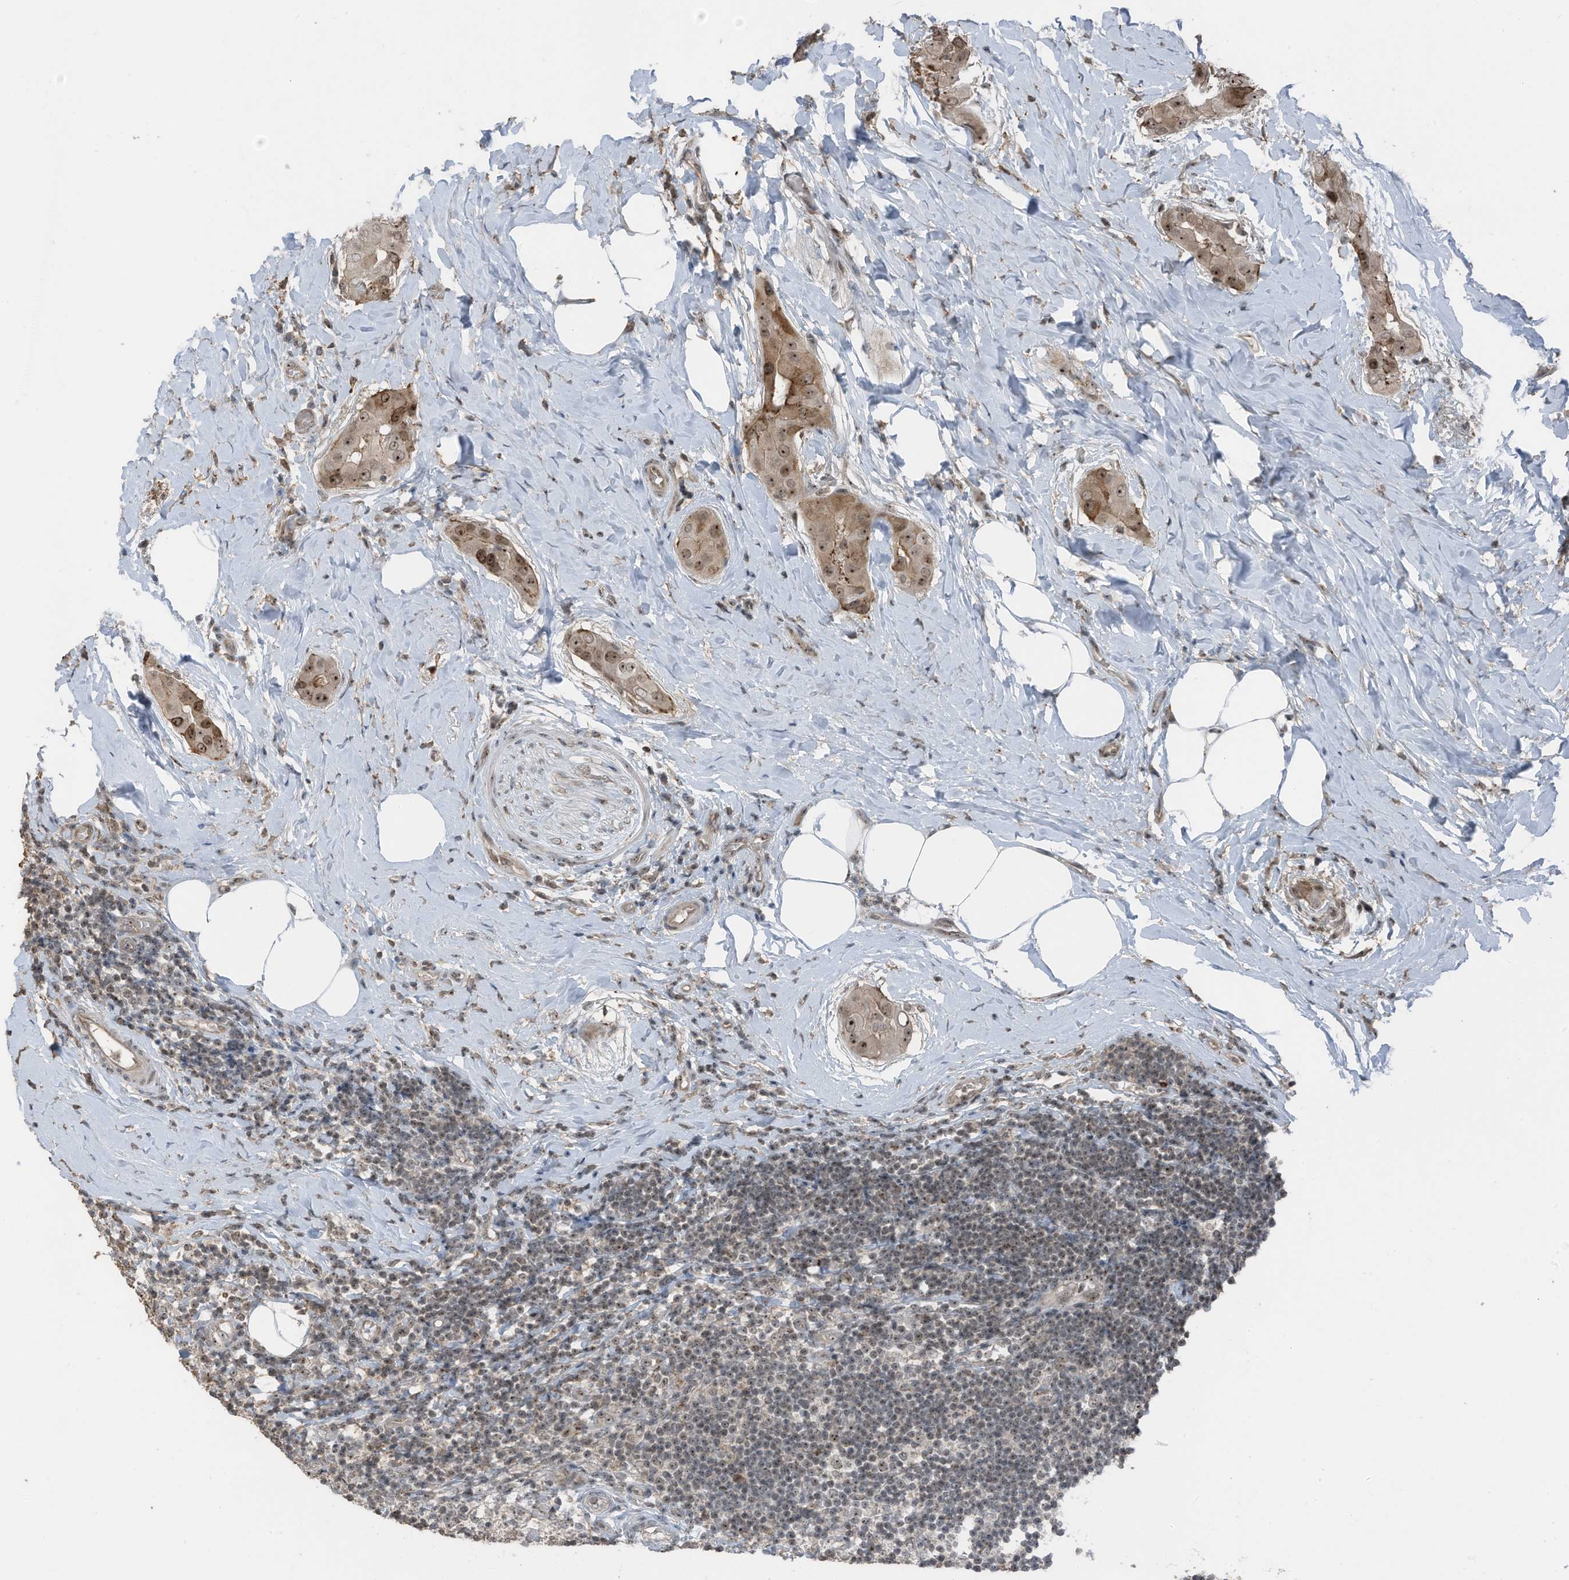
{"staining": {"intensity": "moderate", "quantity": ">75%", "location": "cytoplasmic/membranous,nuclear"}, "tissue": "thyroid cancer", "cell_type": "Tumor cells", "image_type": "cancer", "snomed": [{"axis": "morphology", "description": "Papillary adenocarcinoma, NOS"}, {"axis": "topography", "description": "Thyroid gland"}], "caption": "Papillary adenocarcinoma (thyroid) tissue displays moderate cytoplasmic/membranous and nuclear positivity in approximately >75% of tumor cells", "gene": "UTP3", "patient": {"sex": "male", "age": 33}}